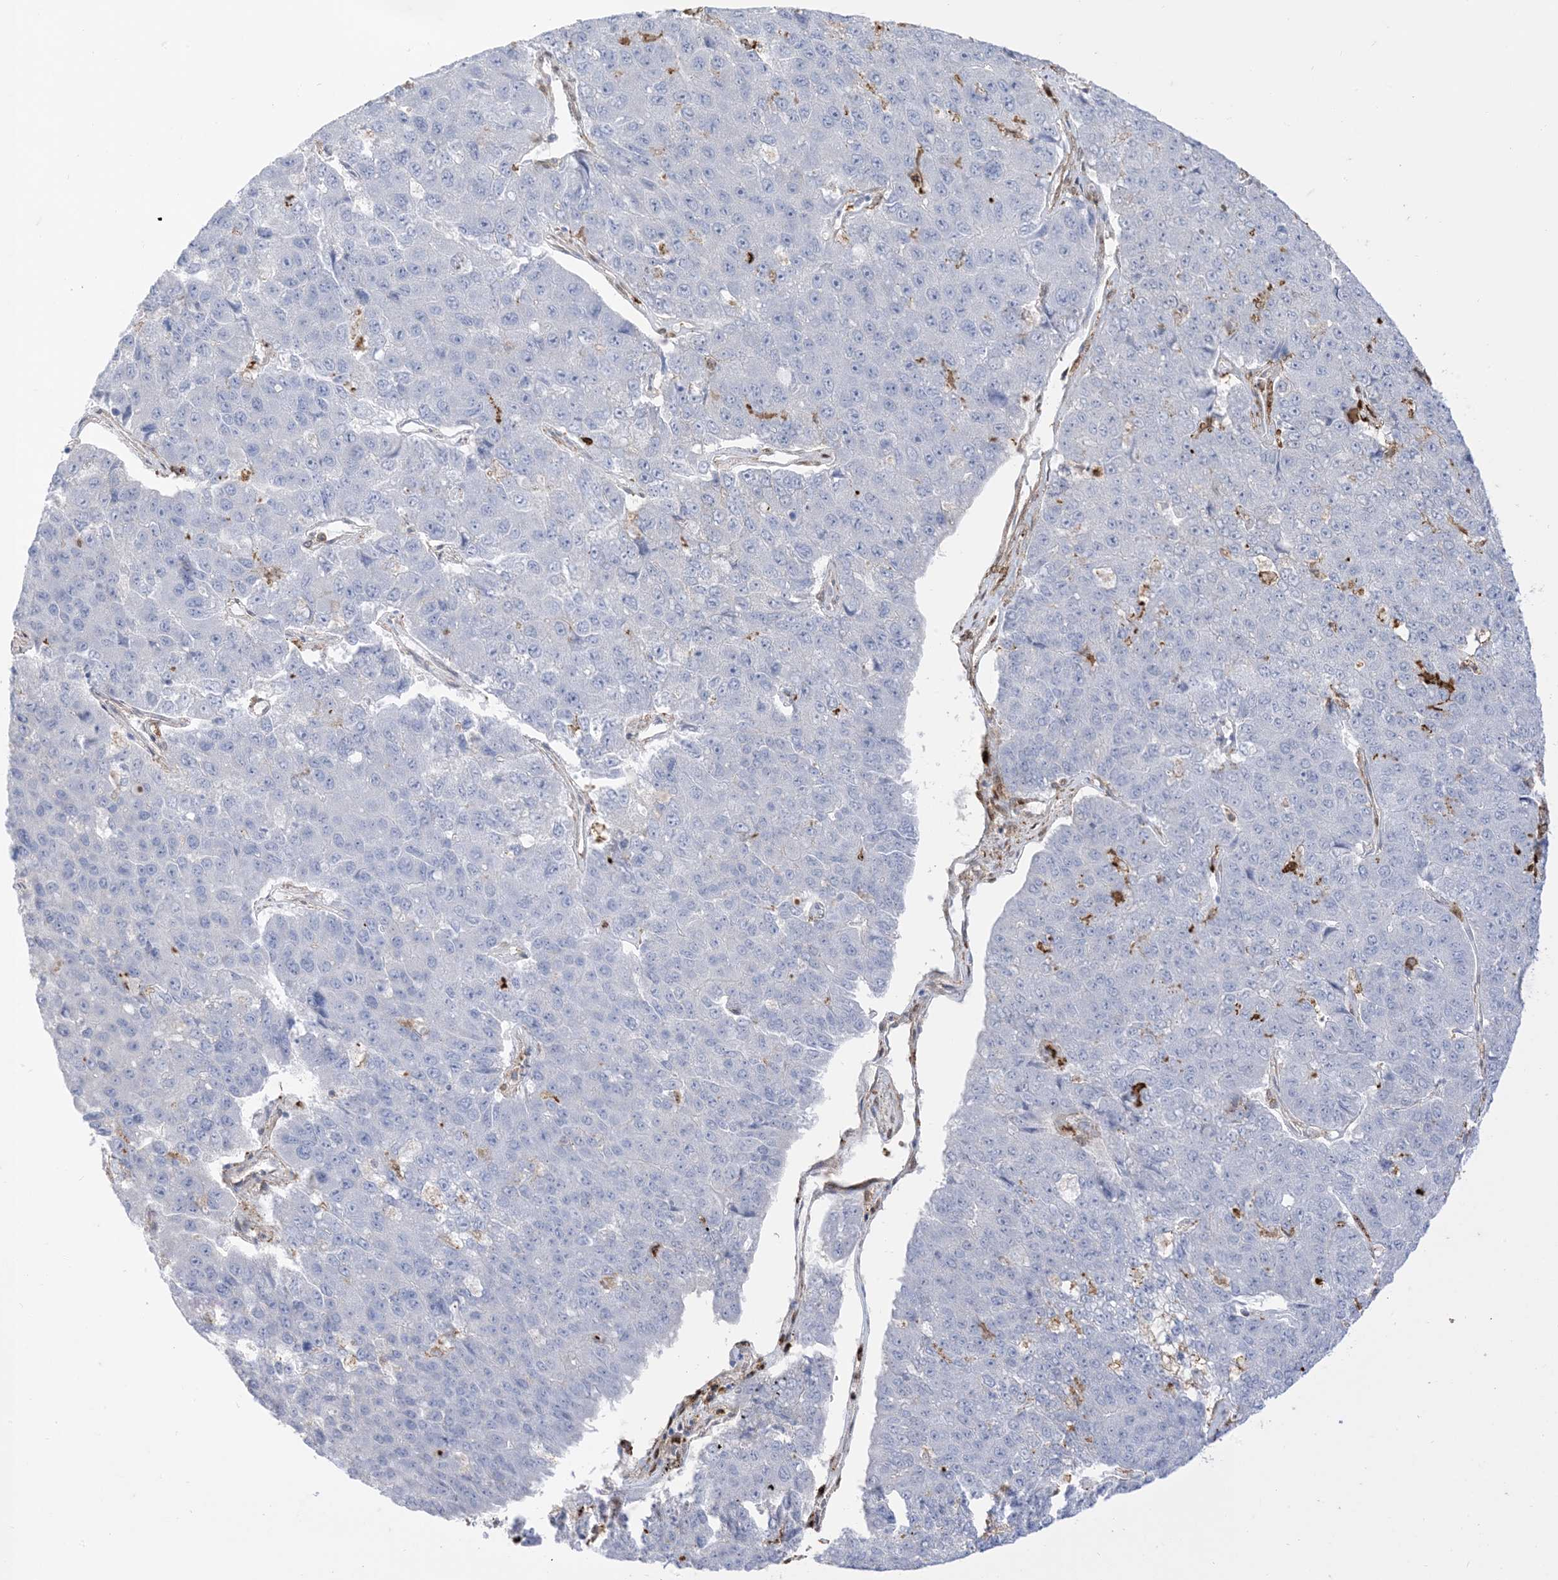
{"staining": {"intensity": "negative", "quantity": "none", "location": "none"}, "tissue": "pancreatic cancer", "cell_type": "Tumor cells", "image_type": "cancer", "snomed": [{"axis": "morphology", "description": "Adenocarcinoma, NOS"}, {"axis": "topography", "description": "Pancreas"}], "caption": "An image of pancreatic adenocarcinoma stained for a protein displays no brown staining in tumor cells.", "gene": "GSN", "patient": {"sex": "male", "age": 50}}